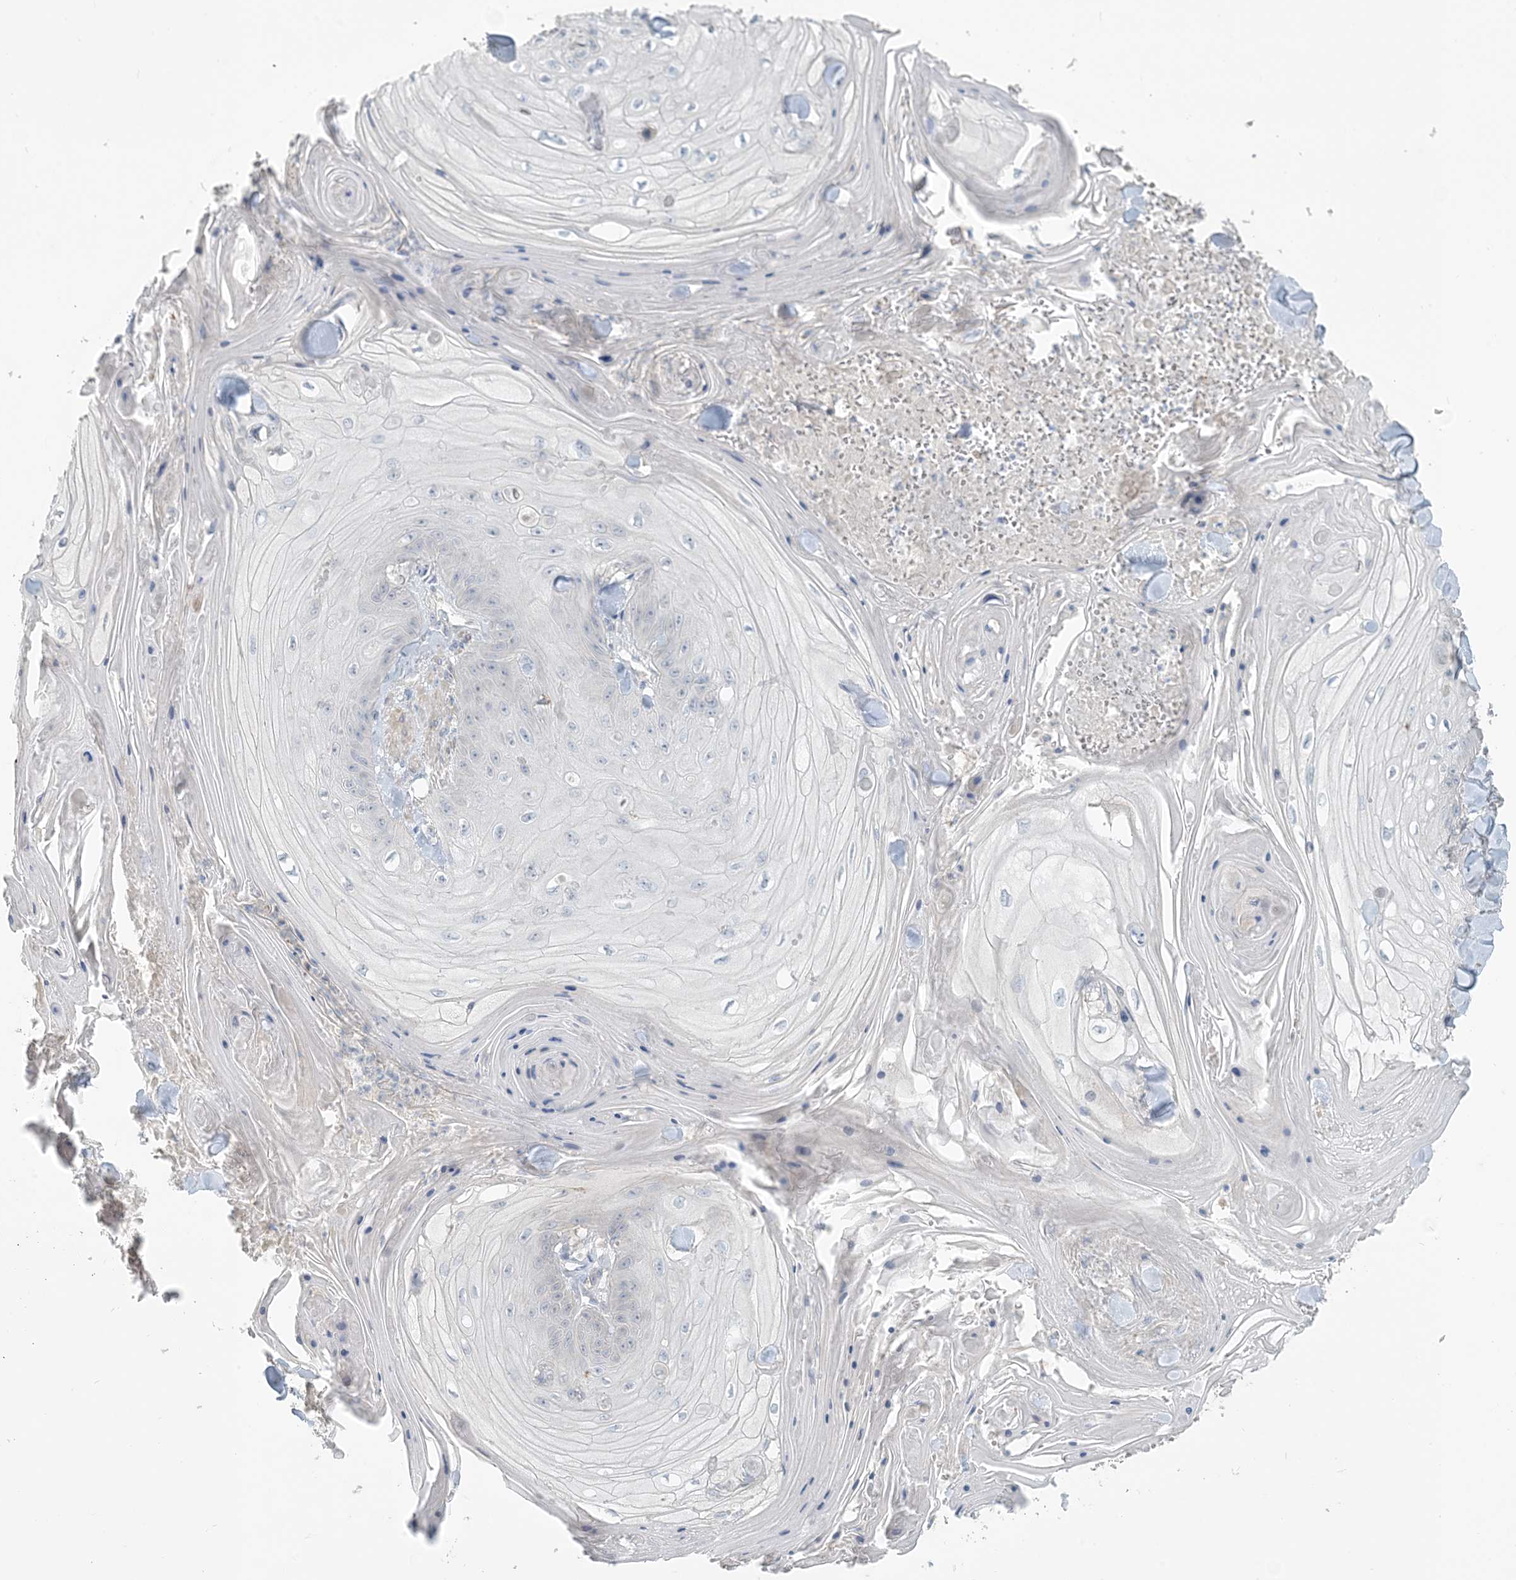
{"staining": {"intensity": "negative", "quantity": "none", "location": "none"}, "tissue": "skin cancer", "cell_type": "Tumor cells", "image_type": "cancer", "snomed": [{"axis": "morphology", "description": "Squamous cell carcinoma, NOS"}, {"axis": "topography", "description": "Skin"}], "caption": "Skin squamous cell carcinoma was stained to show a protein in brown. There is no significant staining in tumor cells.", "gene": "NPHS2", "patient": {"sex": "male", "age": 74}}